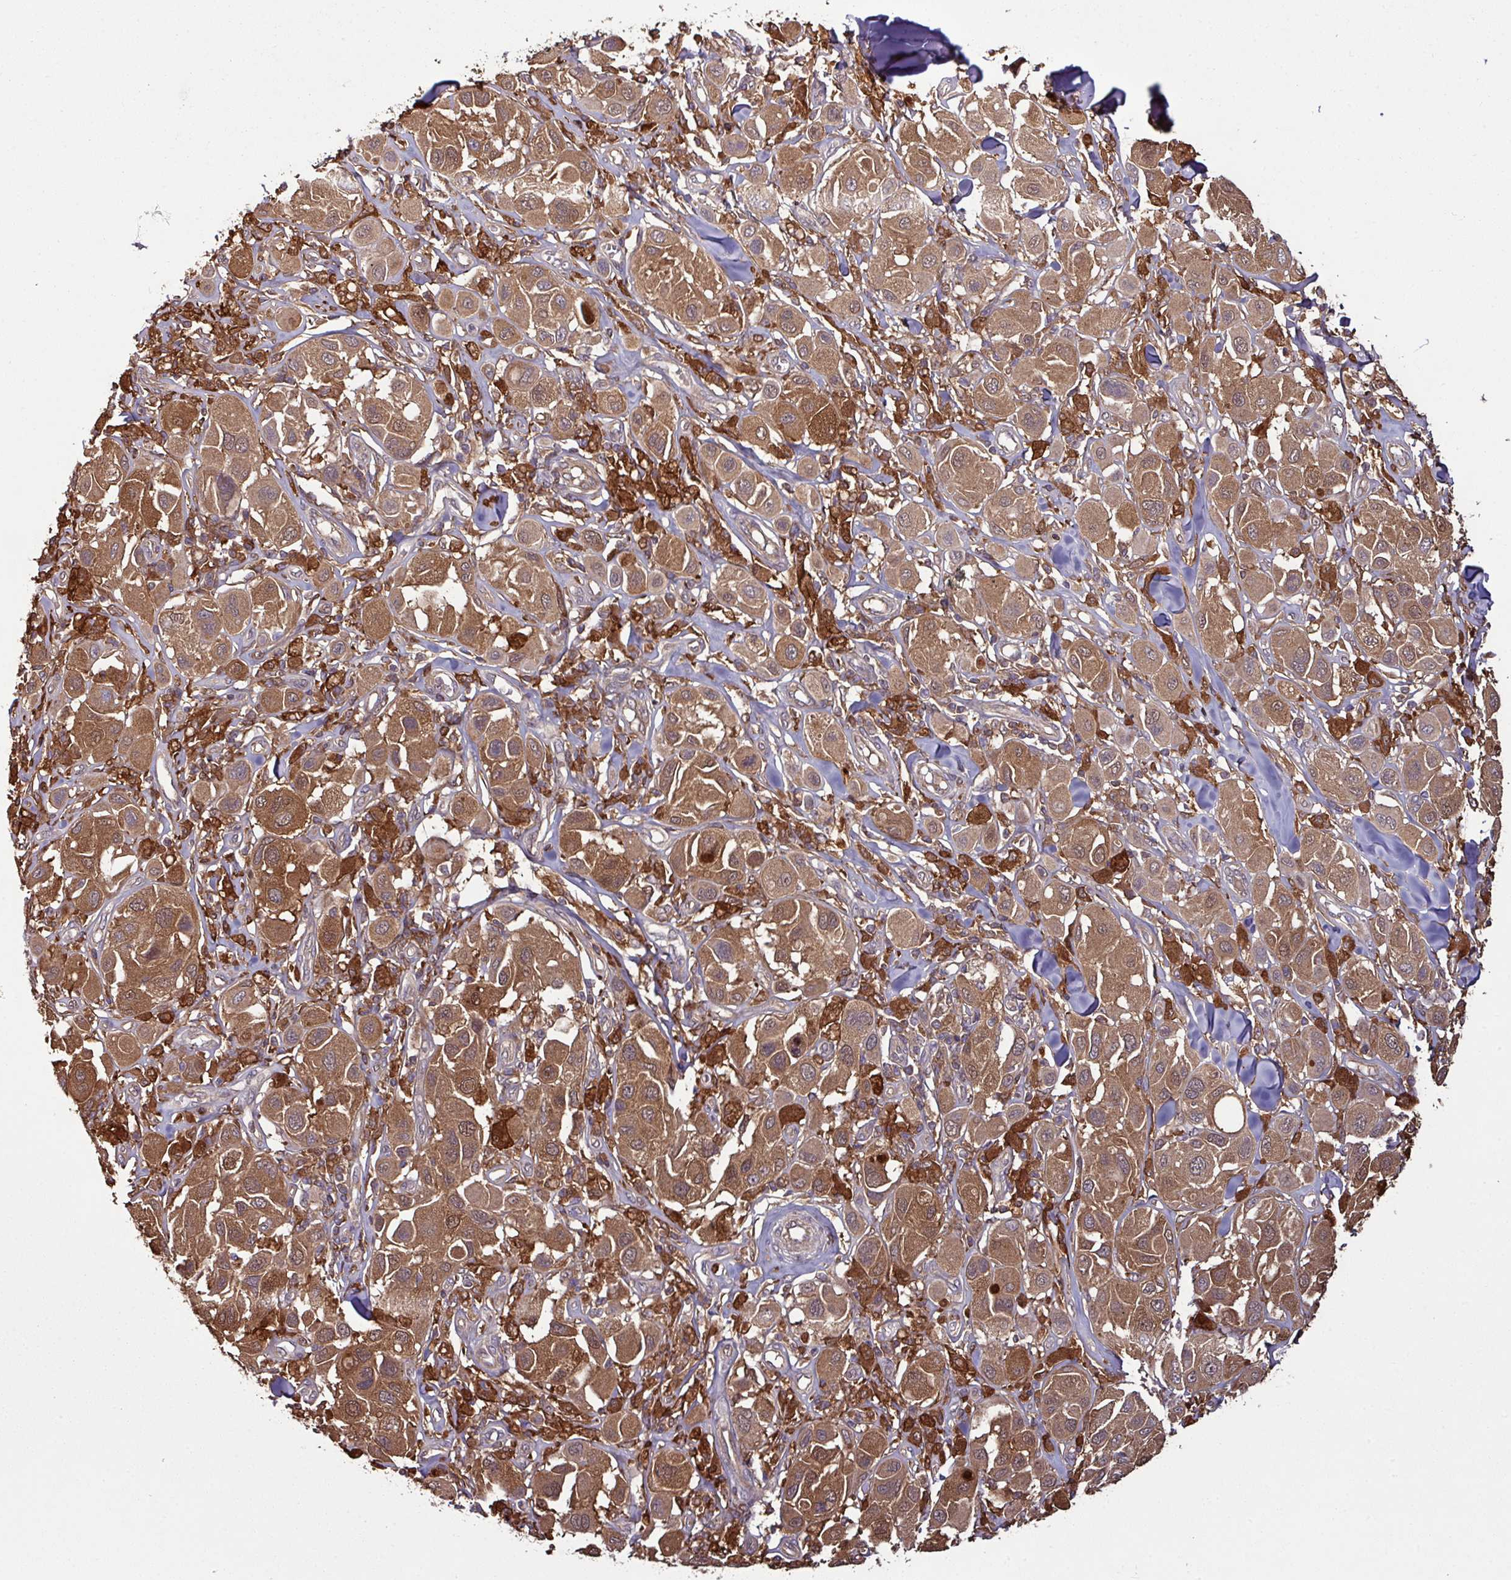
{"staining": {"intensity": "moderate", "quantity": ">75%", "location": "cytoplasmic/membranous"}, "tissue": "melanoma", "cell_type": "Tumor cells", "image_type": "cancer", "snomed": [{"axis": "morphology", "description": "Malignant melanoma, Metastatic site"}, {"axis": "topography", "description": "Skin"}], "caption": "There is medium levels of moderate cytoplasmic/membranous expression in tumor cells of malignant melanoma (metastatic site), as demonstrated by immunohistochemical staining (brown color).", "gene": "GNPDA1", "patient": {"sex": "male", "age": 41}}